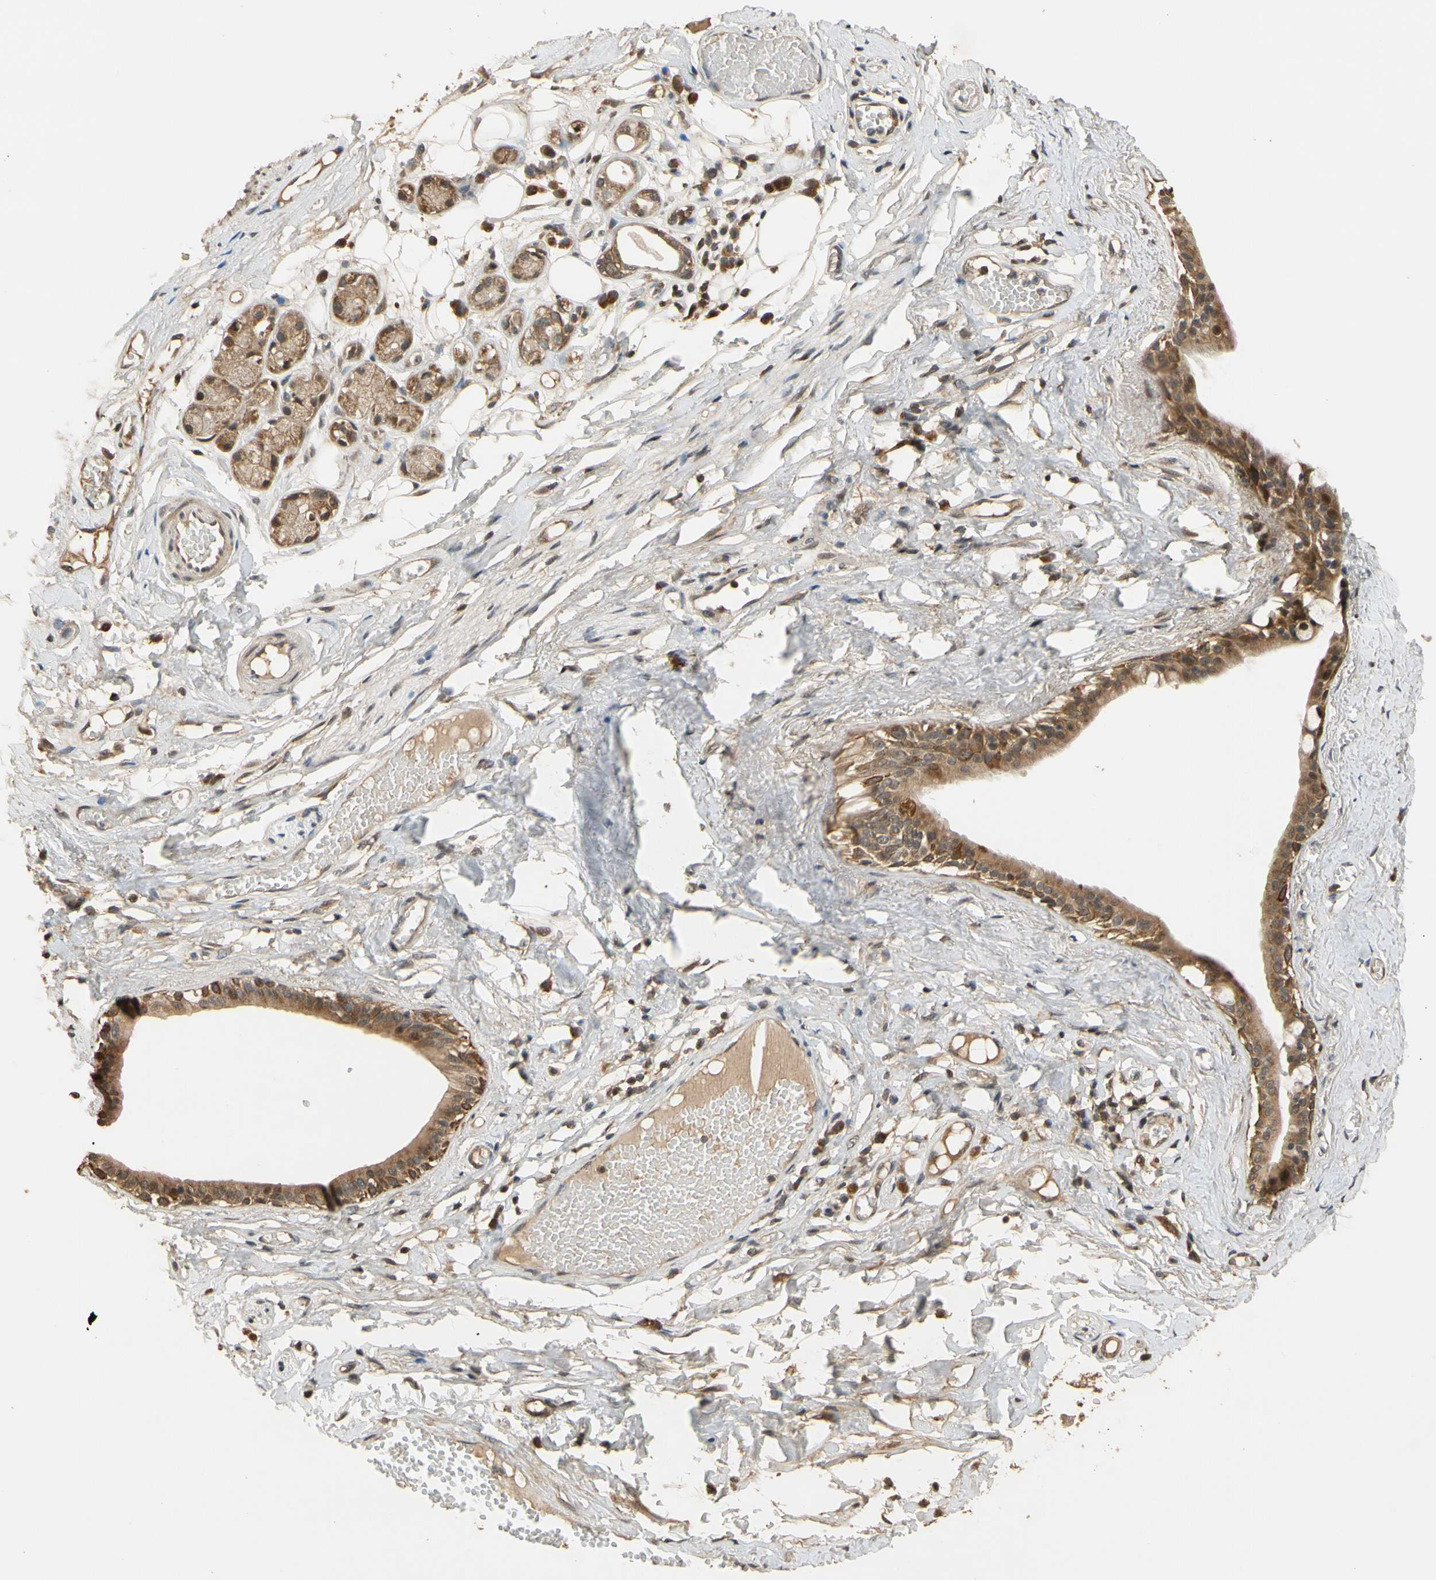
{"staining": {"intensity": "moderate", "quantity": ">75%", "location": "cytoplasmic/membranous,nuclear"}, "tissue": "adipose tissue", "cell_type": "Adipocytes", "image_type": "normal", "snomed": [{"axis": "morphology", "description": "Normal tissue, NOS"}, {"axis": "morphology", "description": "Inflammation, NOS"}, {"axis": "topography", "description": "Vascular tissue"}, {"axis": "topography", "description": "Salivary gland"}], "caption": "Immunohistochemical staining of normal human adipose tissue shows medium levels of moderate cytoplasmic/membranous,nuclear expression in about >75% of adipocytes.", "gene": "TMEM230", "patient": {"sex": "female", "age": 75}}